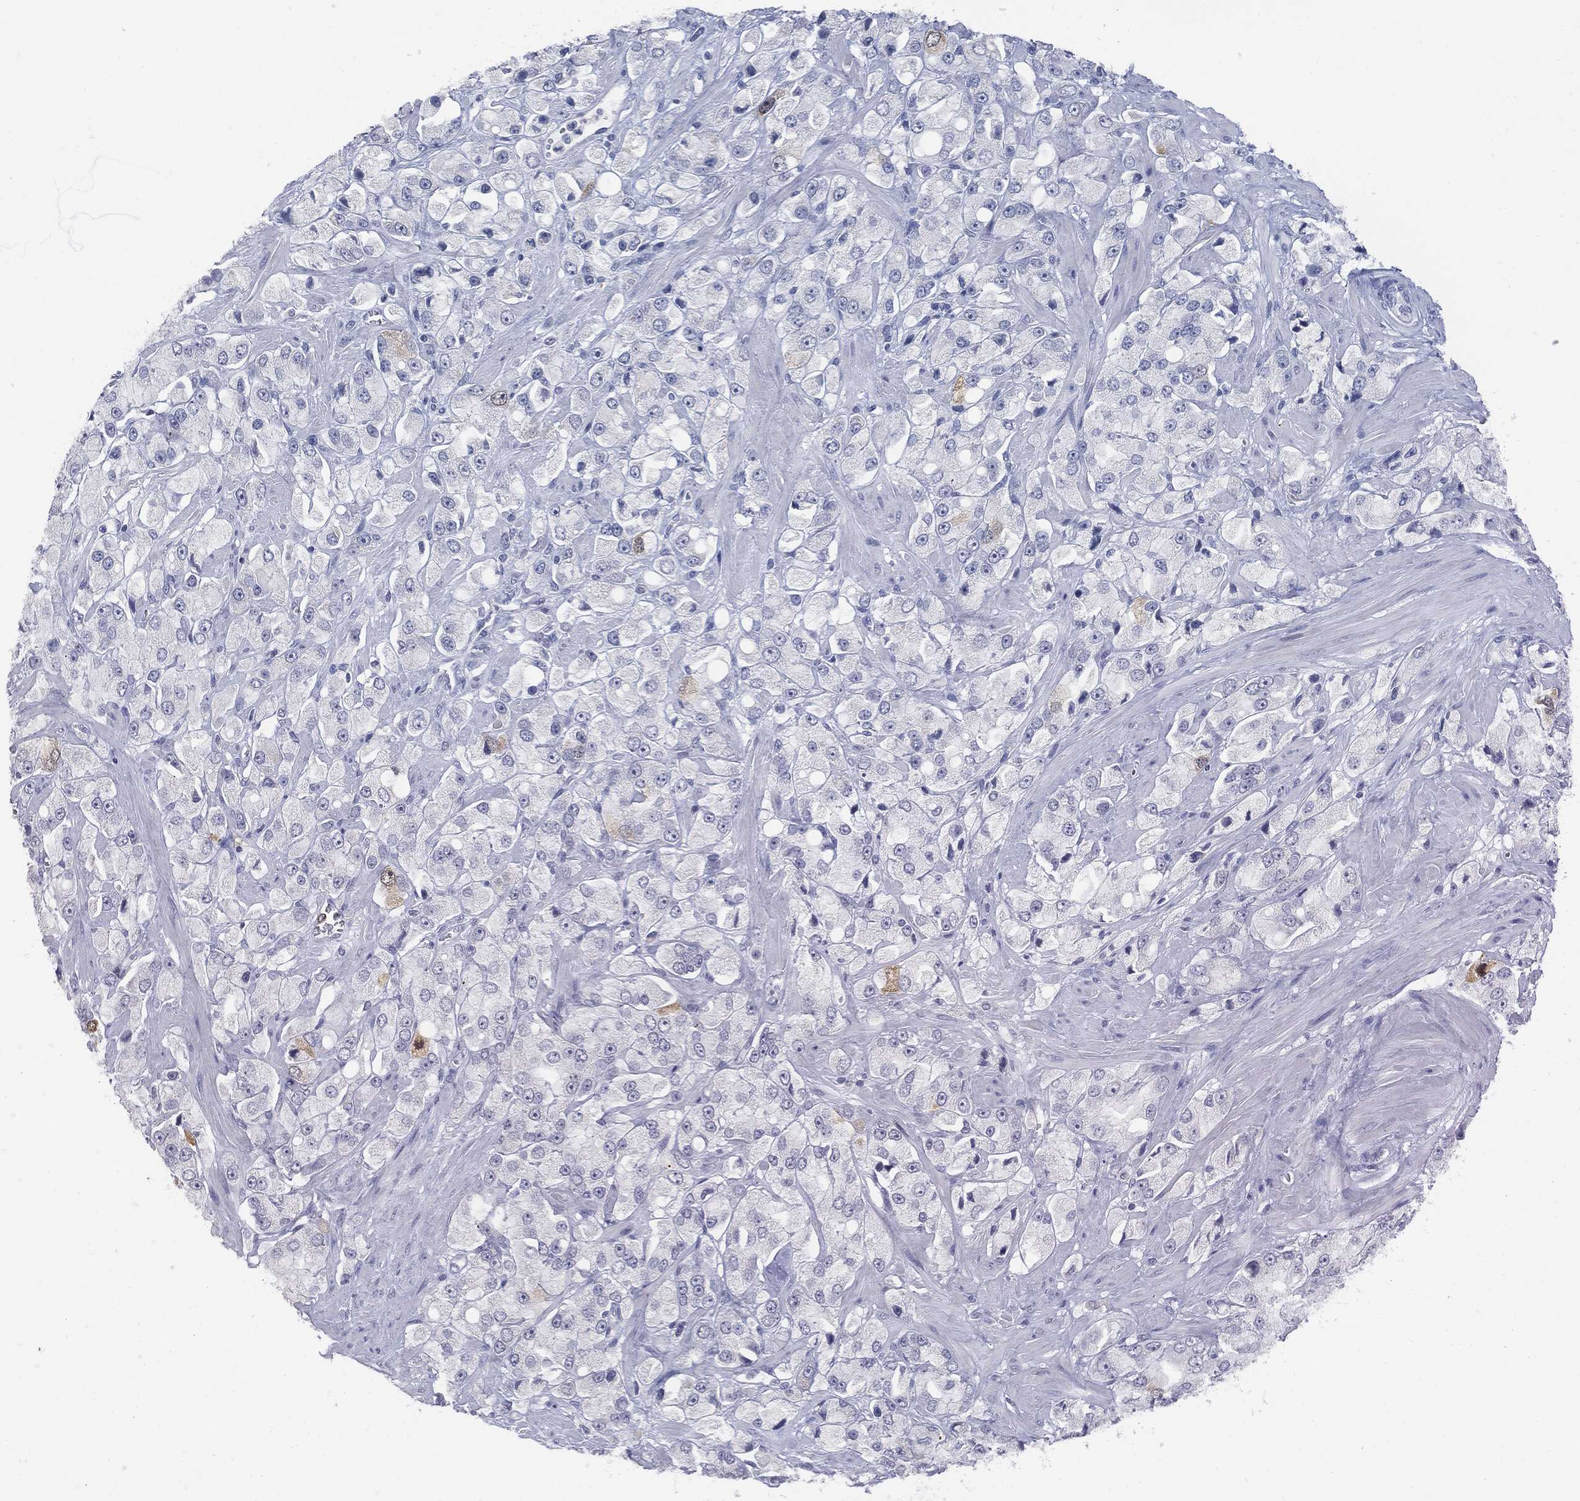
{"staining": {"intensity": "weak", "quantity": "<25%", "location": "cytoplasmic/membranous"}, "tissue": "prostate cancer", "cell_type": "Tumor cells", "image_type": "cancer", "snomed": [{"axis": "morphology", "description": "Adenocarcinoma, NOS"}, {"axis": "topography", "description": "Prostate and seminal vesicle, NOS"}, {"axis": "topography", "description": "Prostate"}], "caption": "Tumor cells show no significant expression in prostate adenocarcinoma. Brightfield microscopy of IHC stained with DAB (brown) and hematoxylin (blue), captured at high magnification.", "gene": "UBE2C", "patient": {"sex": "male", "age": 64}}